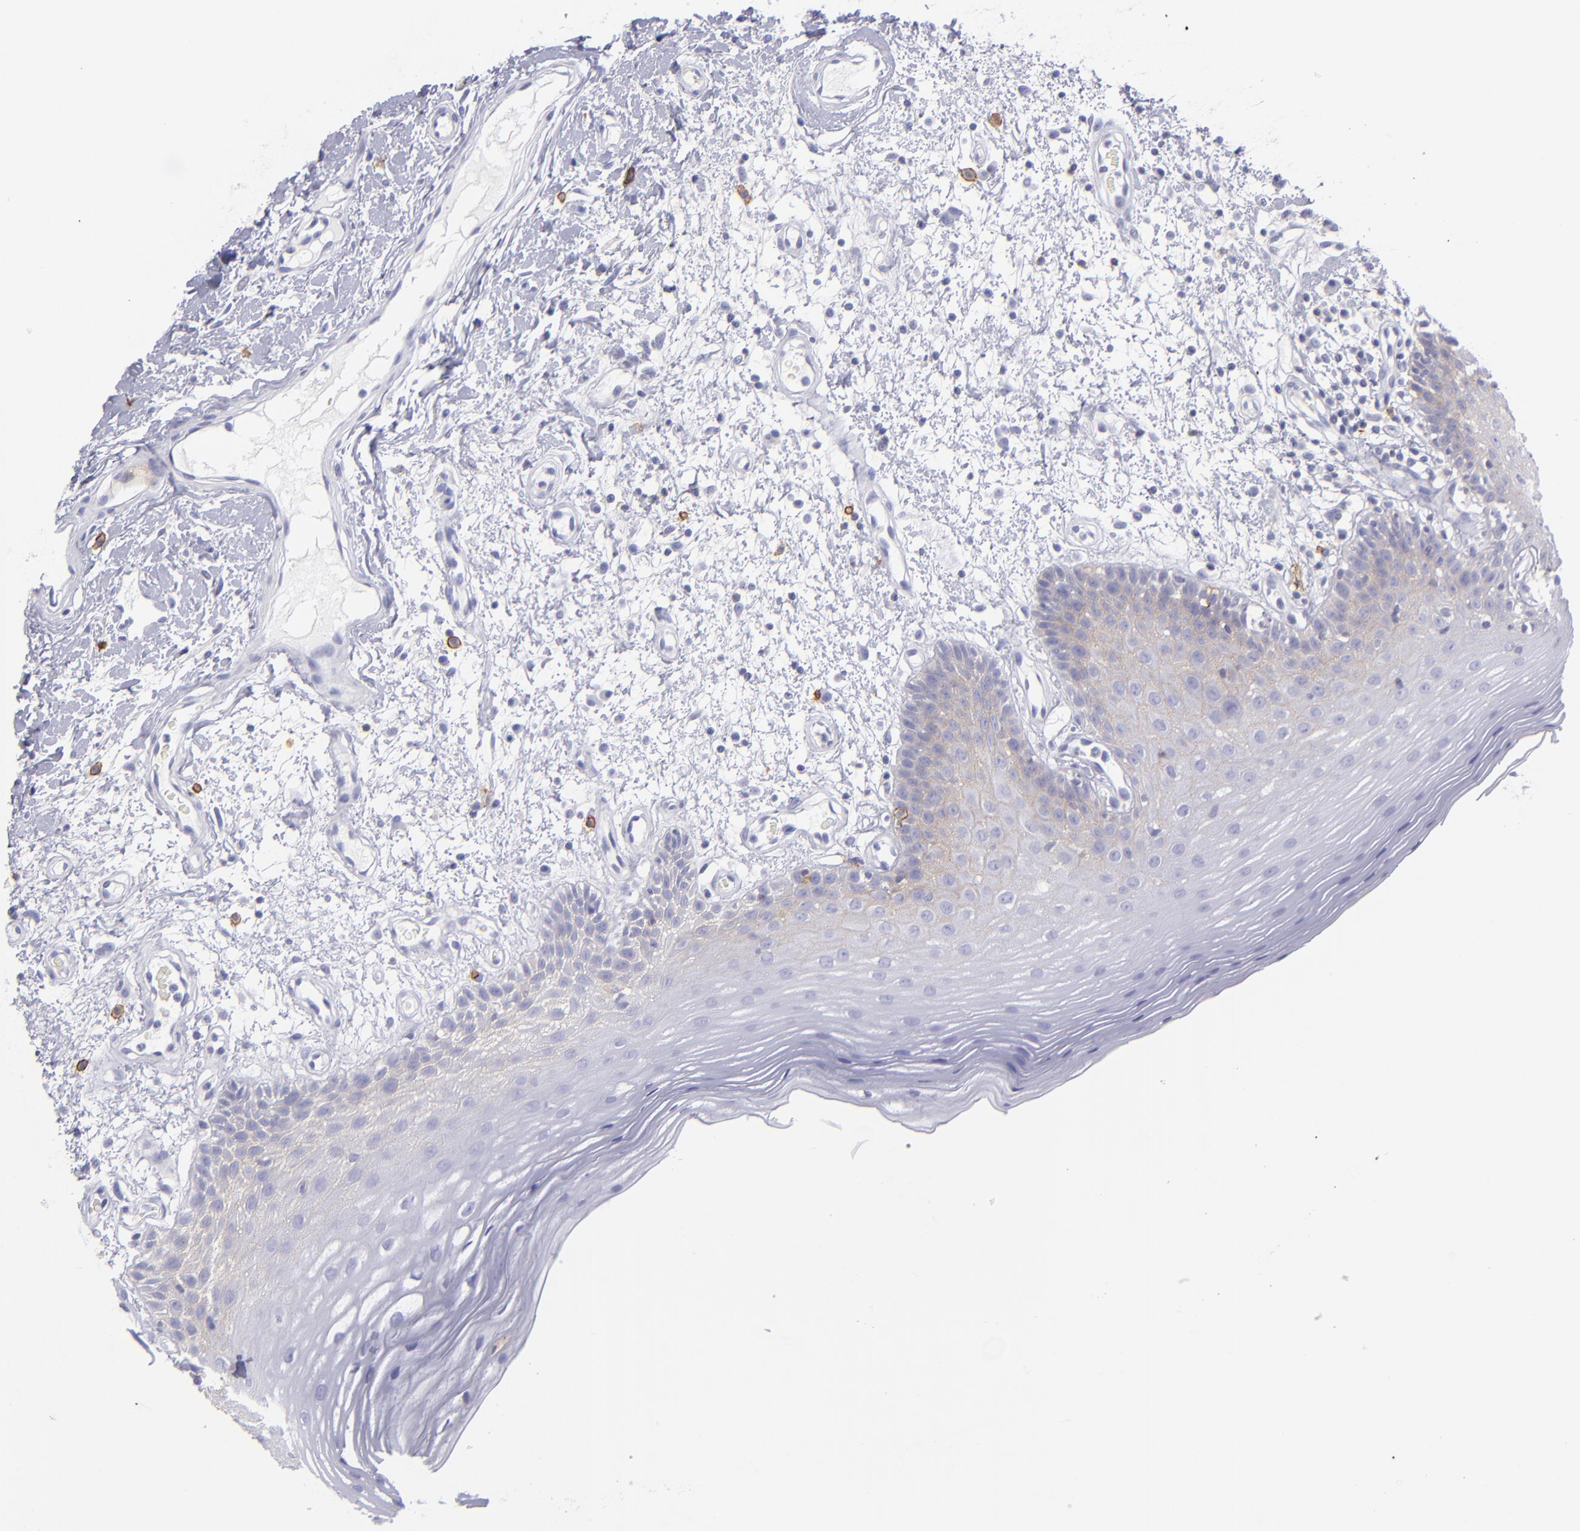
{"staining": {"intensity": "weak", "quantity": "<25%", "location": "cytoplasmic/membranous"}, "tissue": "oral mucosa", "cell_type": "Squamous epithelial cells", "image_type": "normal", "snomed": [{"axis": "morphology", "description": "Normal tissue, NOS"}, {"axis": "morphology", "description": "Squamous cell carcinoma, NOS"}, {"axis": "topography", "description": "Skeletal muscle"}, {"axis": "topography", "description": "Oral tissue"}, {"axis": "topography", "description": "Head-Neck"}], "caption": "Immunohistochemistry (IHC) of normal oral mucosa reveals no staining in squamous epithelial cells. (DAB (3,3'-diaminobenzidine) immunohistochemistry (IHC) with hematoxylin counter stain).", "gene": "CD82", "patient": {"sex": "male", "age": 71}}